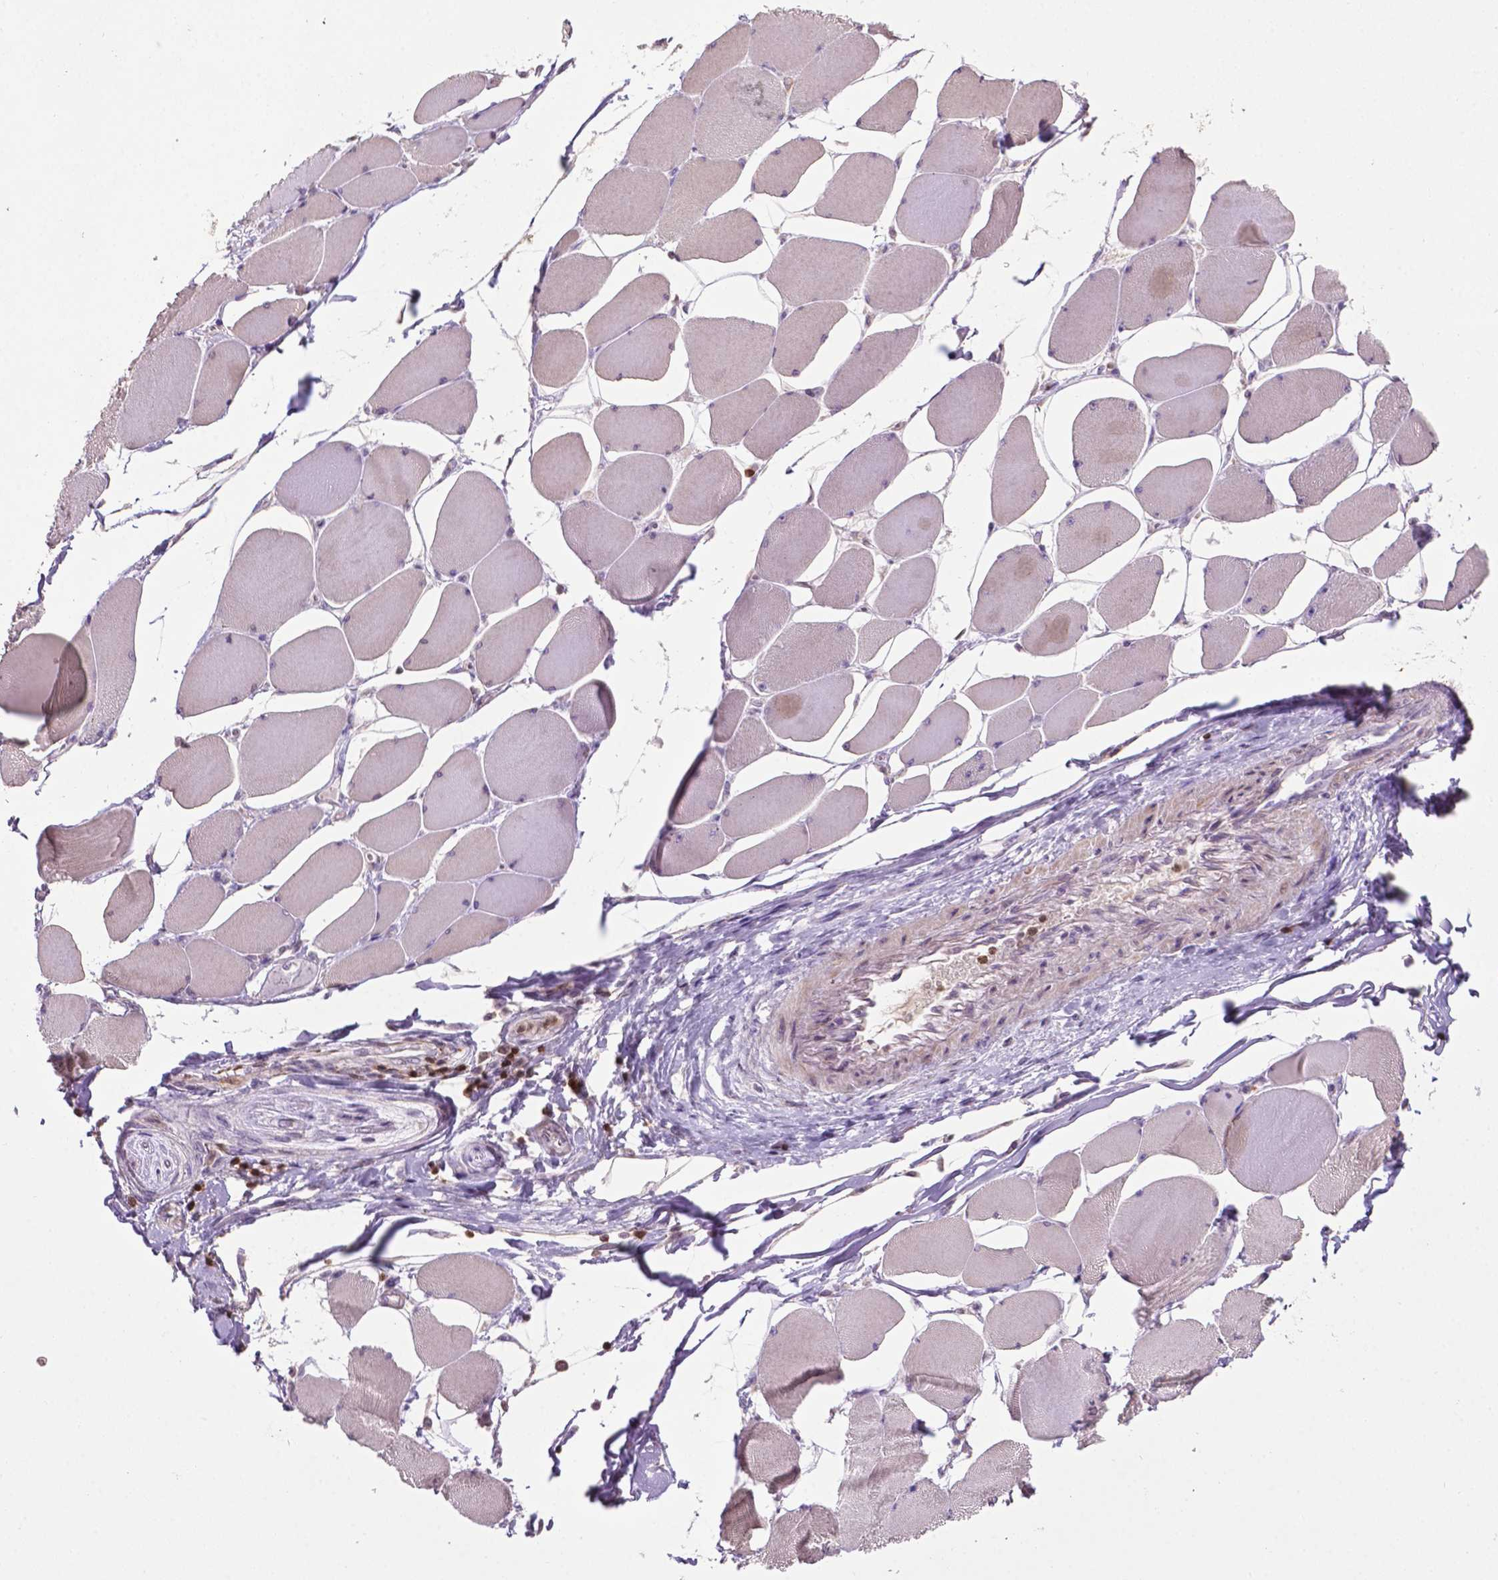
{"staining": {"intensity": "weak", "quantity": "25%-75%", "location": "cytoplasmic/membranous"}, "tissue": "skeletal muscle", "cell_type": "Myocytes", "image_type": "normal", "snomed": [{"axis": "morphology", "description": "Normal tissue, NOS"}, {"axis": "topography", "description": "Skeletal muscle"}], "caption": "Weak cytoplasmic/membranous protein positivity is appreciated in about 25%-75% of myocytes in skeletal muscle. Using DAB (brown) and hematoxylin (blue) stains, captured at high magnification using brightfield microscopy.", "gene": "TBC1D10C", "patient": {"sex": "female", "age": 75}}